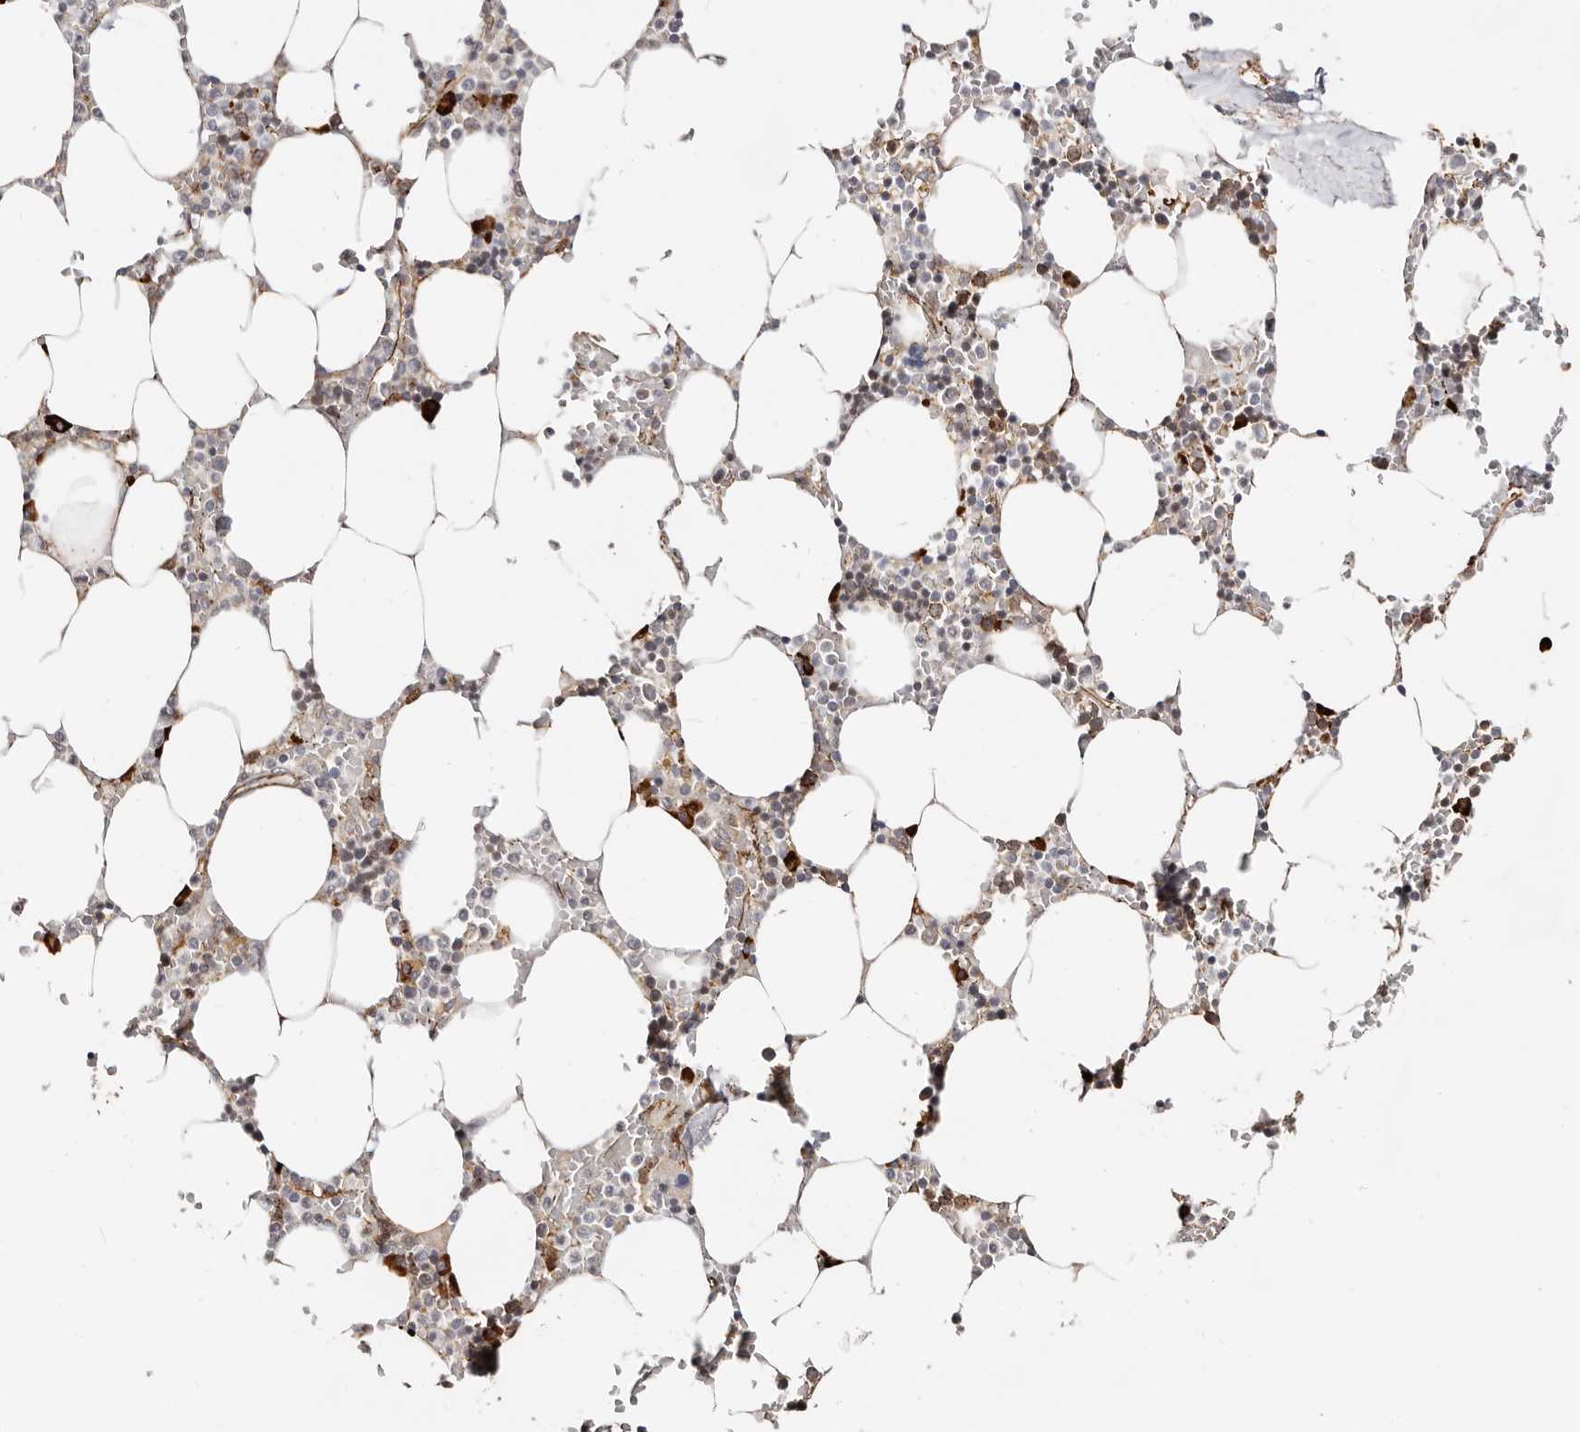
{"staining": {"intensity": "strong", "quantity": "<25%", "location": "cytoplasmic/membranous"}, "tissue": "bone marrow", "cell_type": "Hematopoietic cells", "image_type": "normal", "snomed": [{"axis": "morphology", "description": "Normal tissue, NOS"}, {"axis": "topography", "description": "Bone marrow"}], "caption": "Strong cytoplasmic/membranous positivity is appreciated in approximately <25% of hematopoietic cells in normal bone marrow.", "gene": "CTNNB1", "patient": {"sex": "male", "age": 70}}